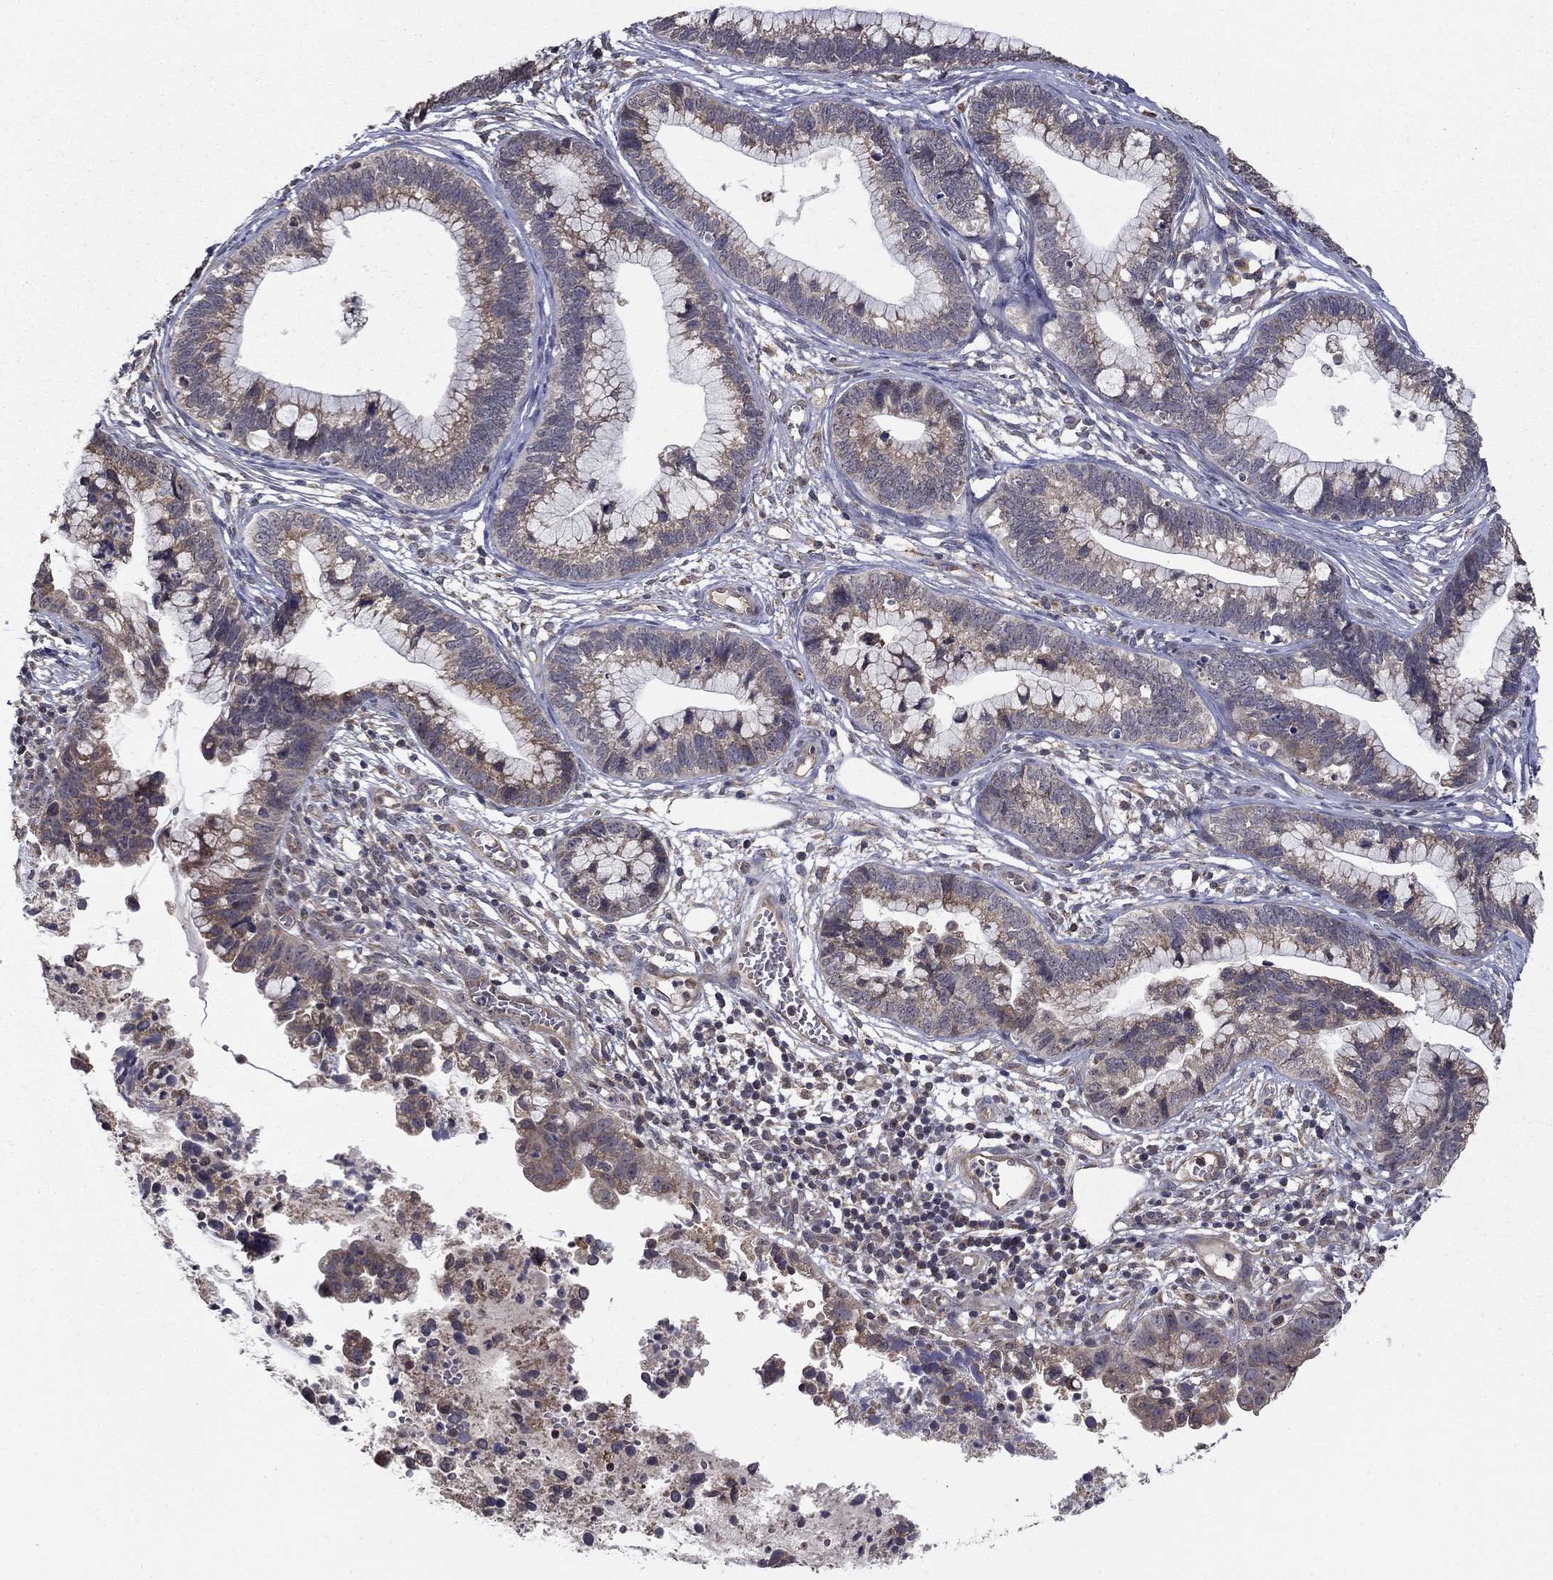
{"staining": {"intensity": "weak", "quantity": "<25%", "location": "cytoplasmic/membranous"}, "tissue": "cervical cancer", "cell_type": "Tumor cells", "image_type": "cancer", "snomed": [{"axis": "morphology", "description": "Adenocarcinoma, NOS"}, {"axis": "topography", "description": "Cervix"}], "caption": "Cervical cancer (adenocarcinoma) was stained to show a protein in brown. There is no significant staining in tumor cells. The staining is performed using DAB (3,3'-diaminobenzidine) brown chromogen with nuclei counter-stained in using hematoxylin.", "gene": "SLC2A13", "patient": {"sex": "female", "age": 44}}